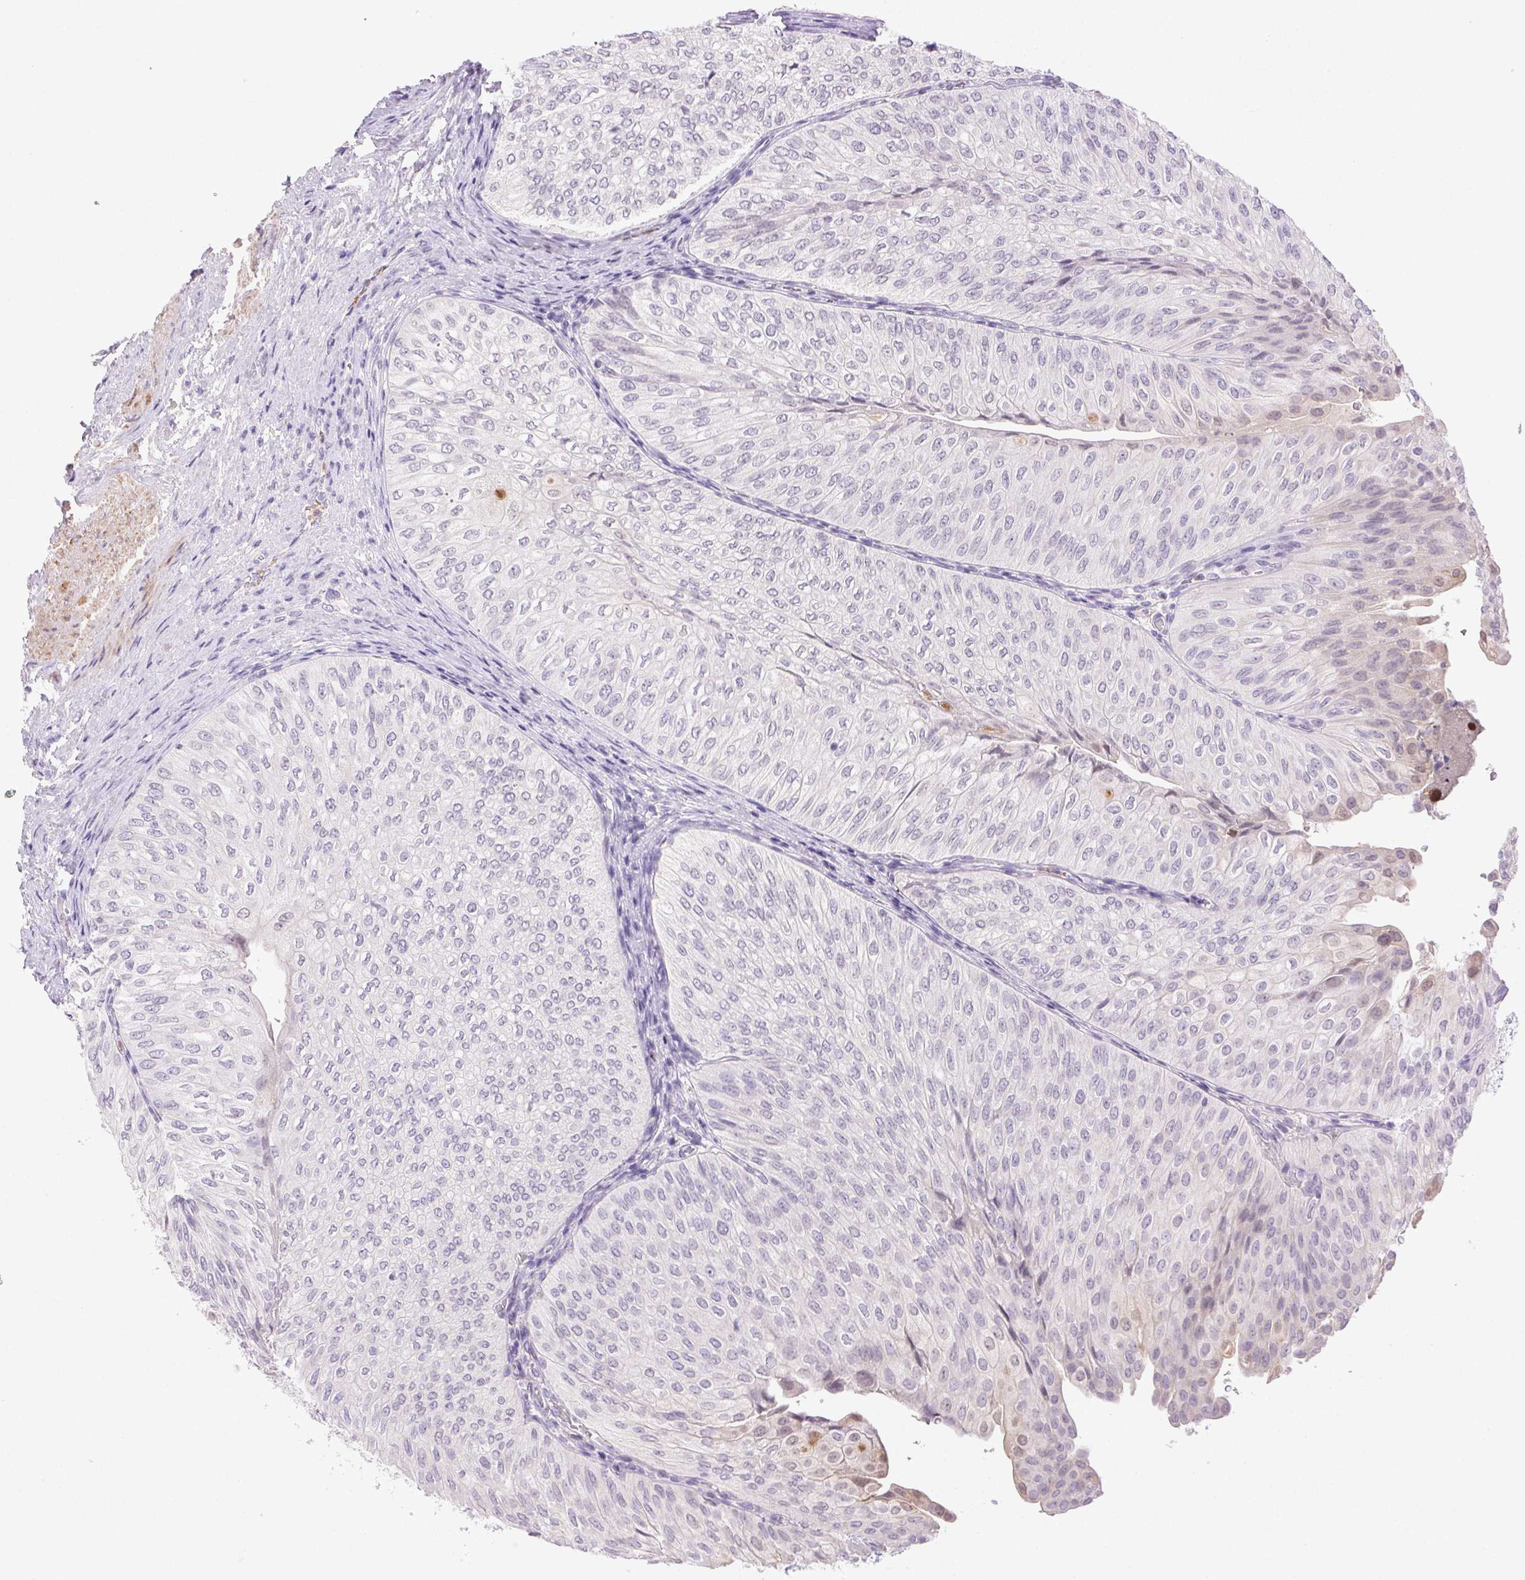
{"staining": {"intensity": "negative", "quantity": "none", "location": "none"}, "tissue": "urothelial cancer", "cell_type": "Tumor cells", "image_type": "cancer", "snomed": [{"axis": "morphology", "description": "Urothelial carcinoma, NOS"}, {"axis": "topography", "description": "Urinary bladder"}], "caption": "This micrograph is of urothelial cancer stained with immunohistochemistry (IHC) to label a protein in brown with the nuclei are counter-stained blue. There is no staining in tumor cells.", "gene": "EMX2", "patient": {"sex": "male", "age": 62}}